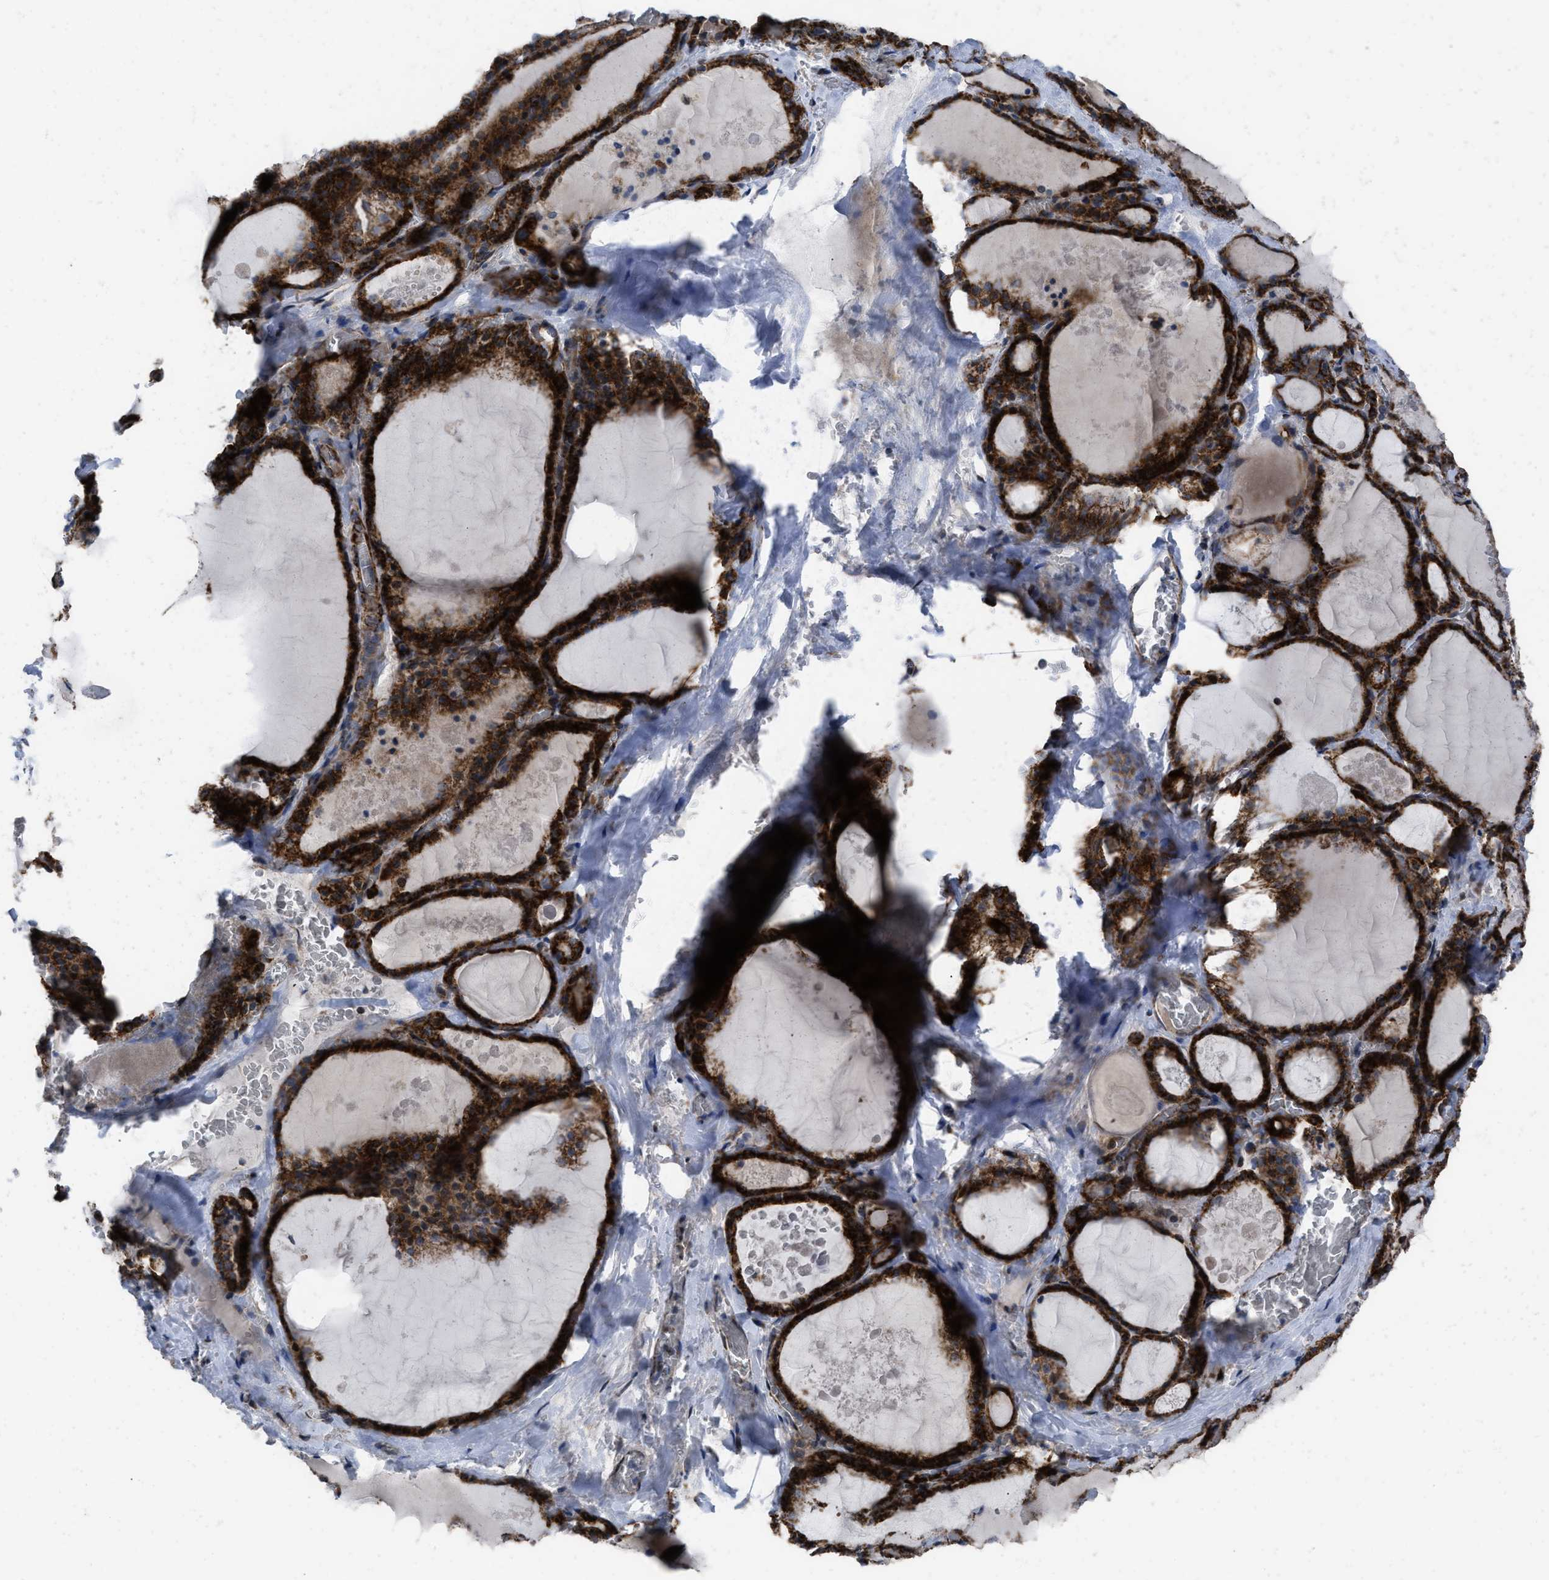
{"staining": {"intensity": "strong", "quantity": ">75%", "location": "cytoplasmic/membranous"}, "tissue": "thyroid gland", "cell_type": "Glandular cells", "image_type": "normal", "snomed": [{"axis": "morphology", "description": "Normal tissue, NOS"}, {"axis": "topography", "description": "Thyroid gland"}], "caption": "Protein staining exhibits strong cytoplasmic/membranous positivity in about >75% of glandular cells in unremarkable thyroid gland. (DAB = brown stain, brightfield microscopy at high magnification).", "gene": "AKAP1", "patient": {"sex": "male", "age": 56}}